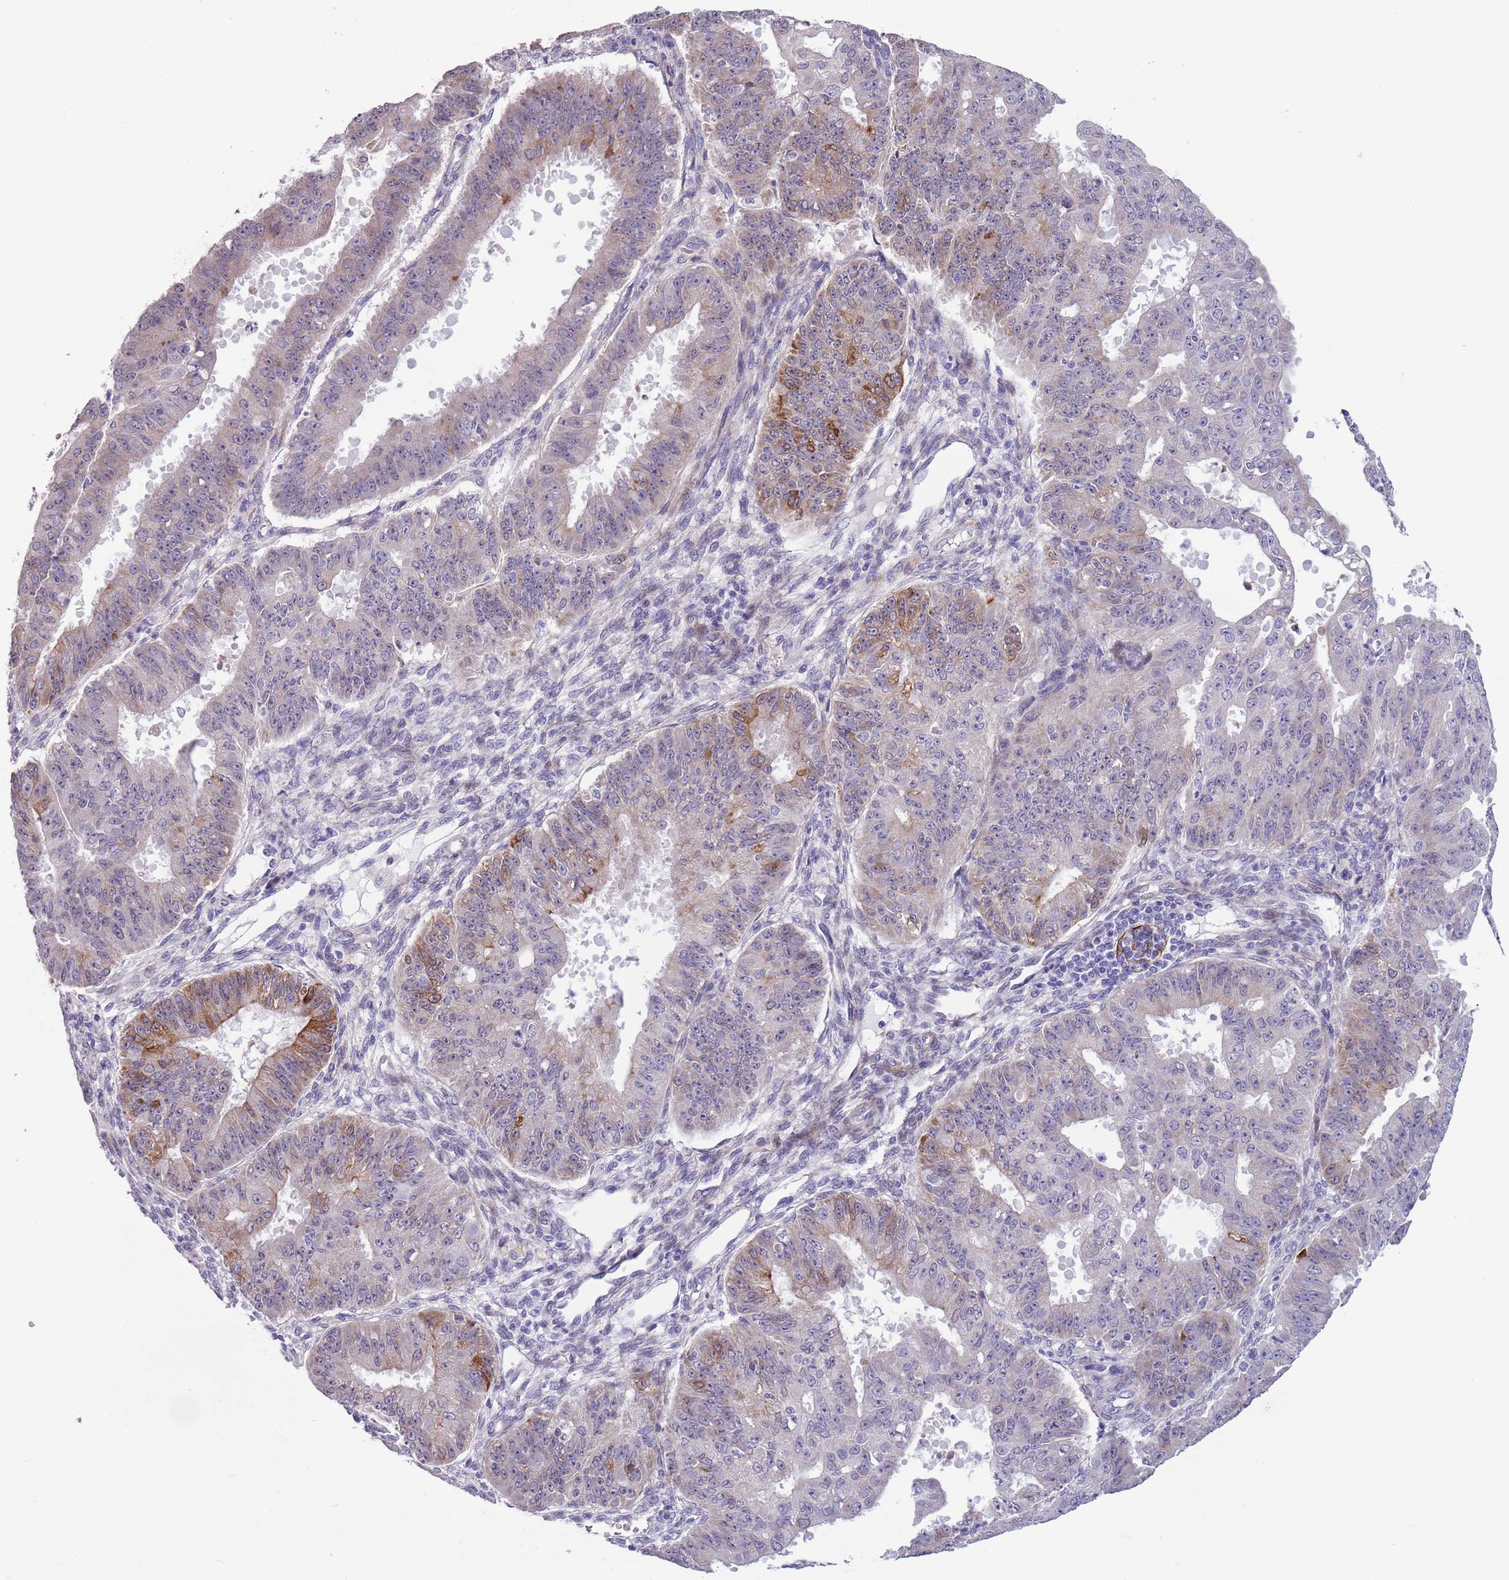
{"staining": {"intensity": "moderate", "quantity": "<25%", "location": "cytoplasmic/membranous"}, "tissue": "ovarian cancer", "cell_type": "Tumor cells", "image_type": "cancer", "snomed": [{"axis": "morphology", "description": "Carcinoma, endometroid"}, {"axis": "topography", "description": "Appendix"}, {"axis": "topography", "description": "Ovary"}], "caption": "Immunohistochemistry (IHC) staining of endometroid carcinoma (ovarian), which shows low levels of moderate cytoplasmic/membranous positivity in about <25% of tumor cells indicating moderate cytoplasmic/membranous protein expression. The staining was performed using DAB (brown) for protein detection and nuclei were counterstained in hematoxylin (blue).", "gene": "MRPL32", "patient": {"sex": "female", "age": 42}}